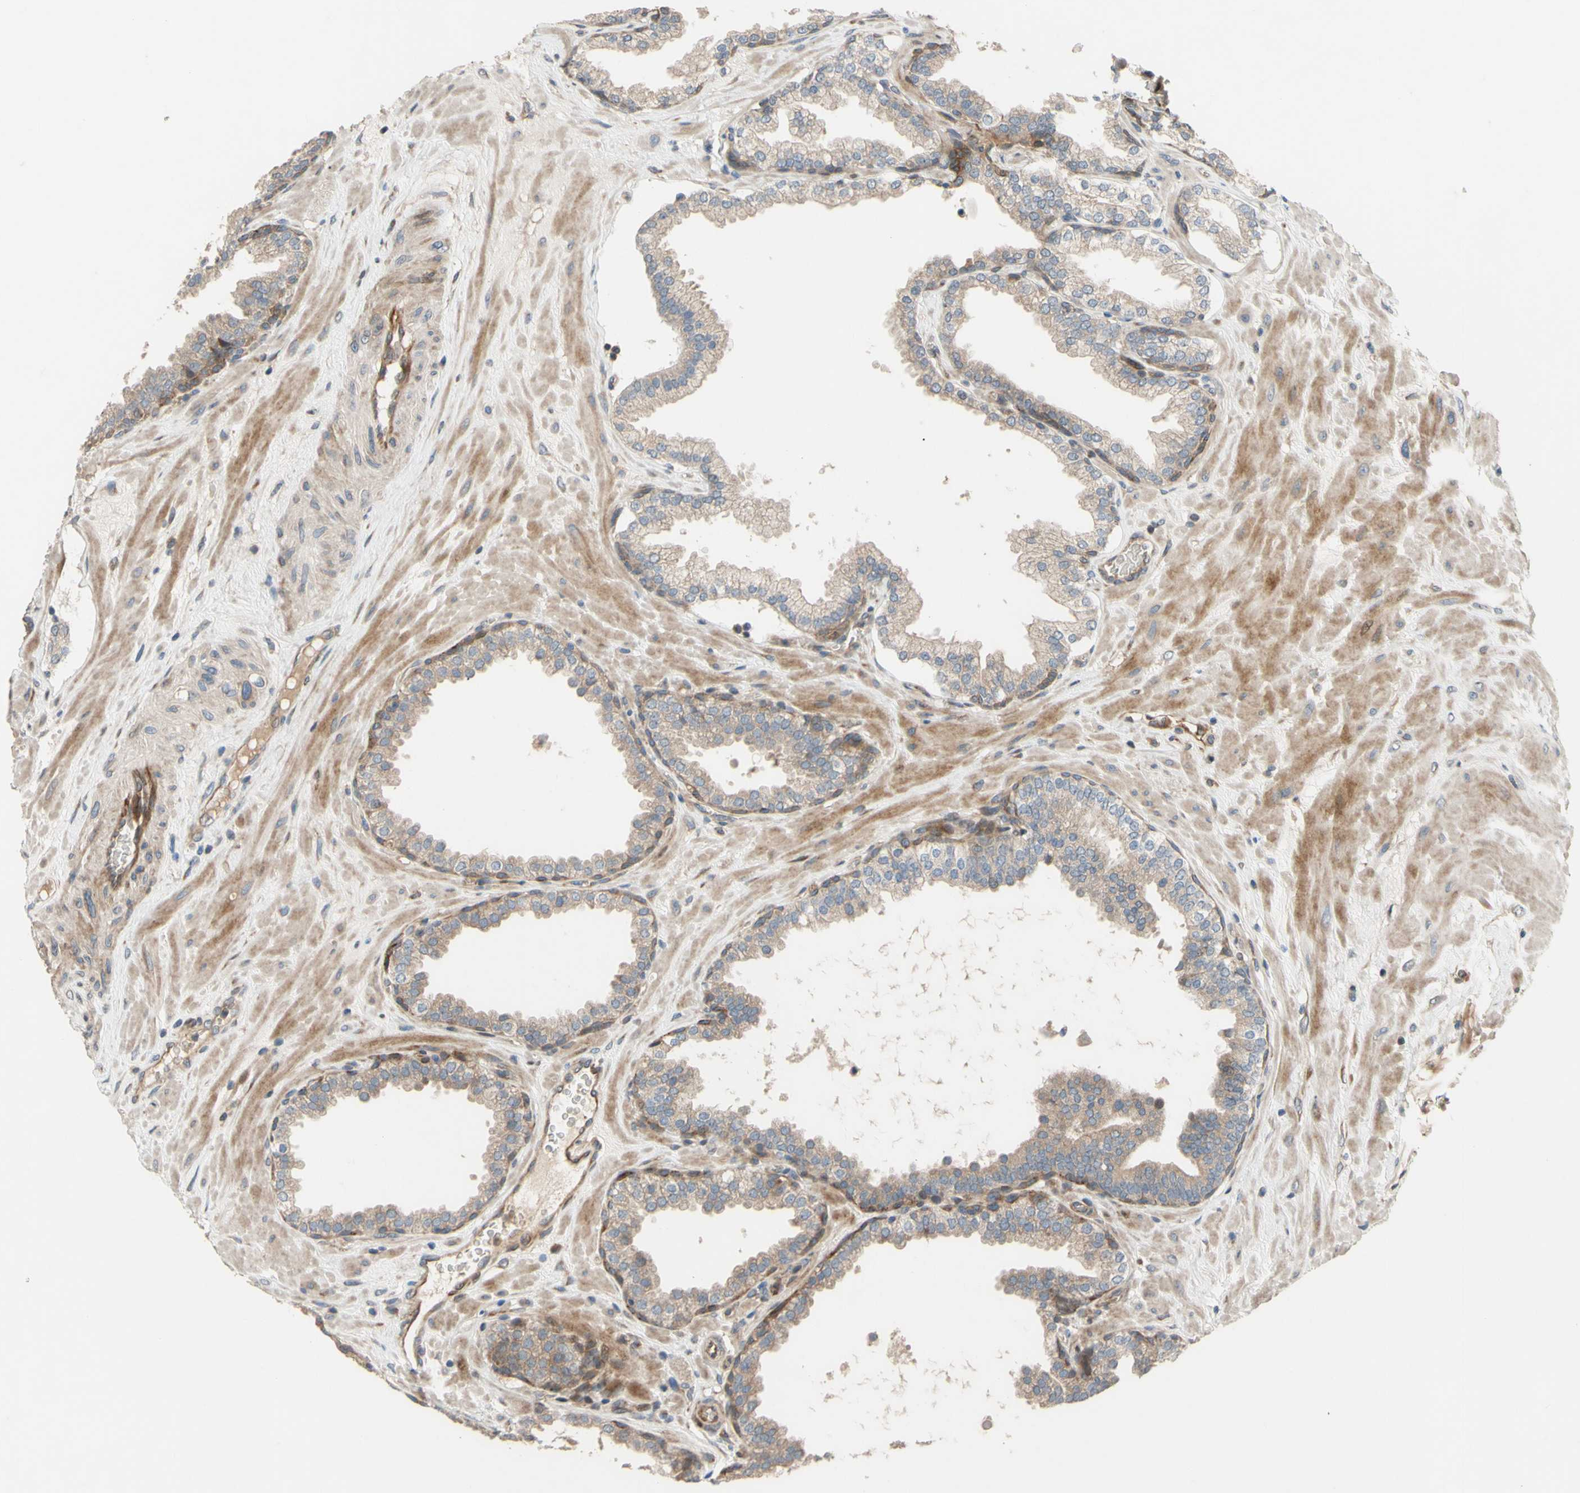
{"staining": {"intensity": "weak", "quantity": ">75%", "location": "cytoplasmic/membranous"}, "tissue": "prostate", "cell_type": "Glandular cells", "image_type": "normal", "snomed": [{"axis": "morphology", "description": "Normal tissue, NOS"}, {"axis": "topography", "description": "Prostate"}], "caption": "The image reveals staining of benign prostate, revealing weak cytoplasmic/membranous protein positivity (brown color) within glandular cells. (Brightfield microscopy of DAB IHC at high magnification).", "gene": "SPTLC1", "patient": {"sex": "male", "age": 51}}